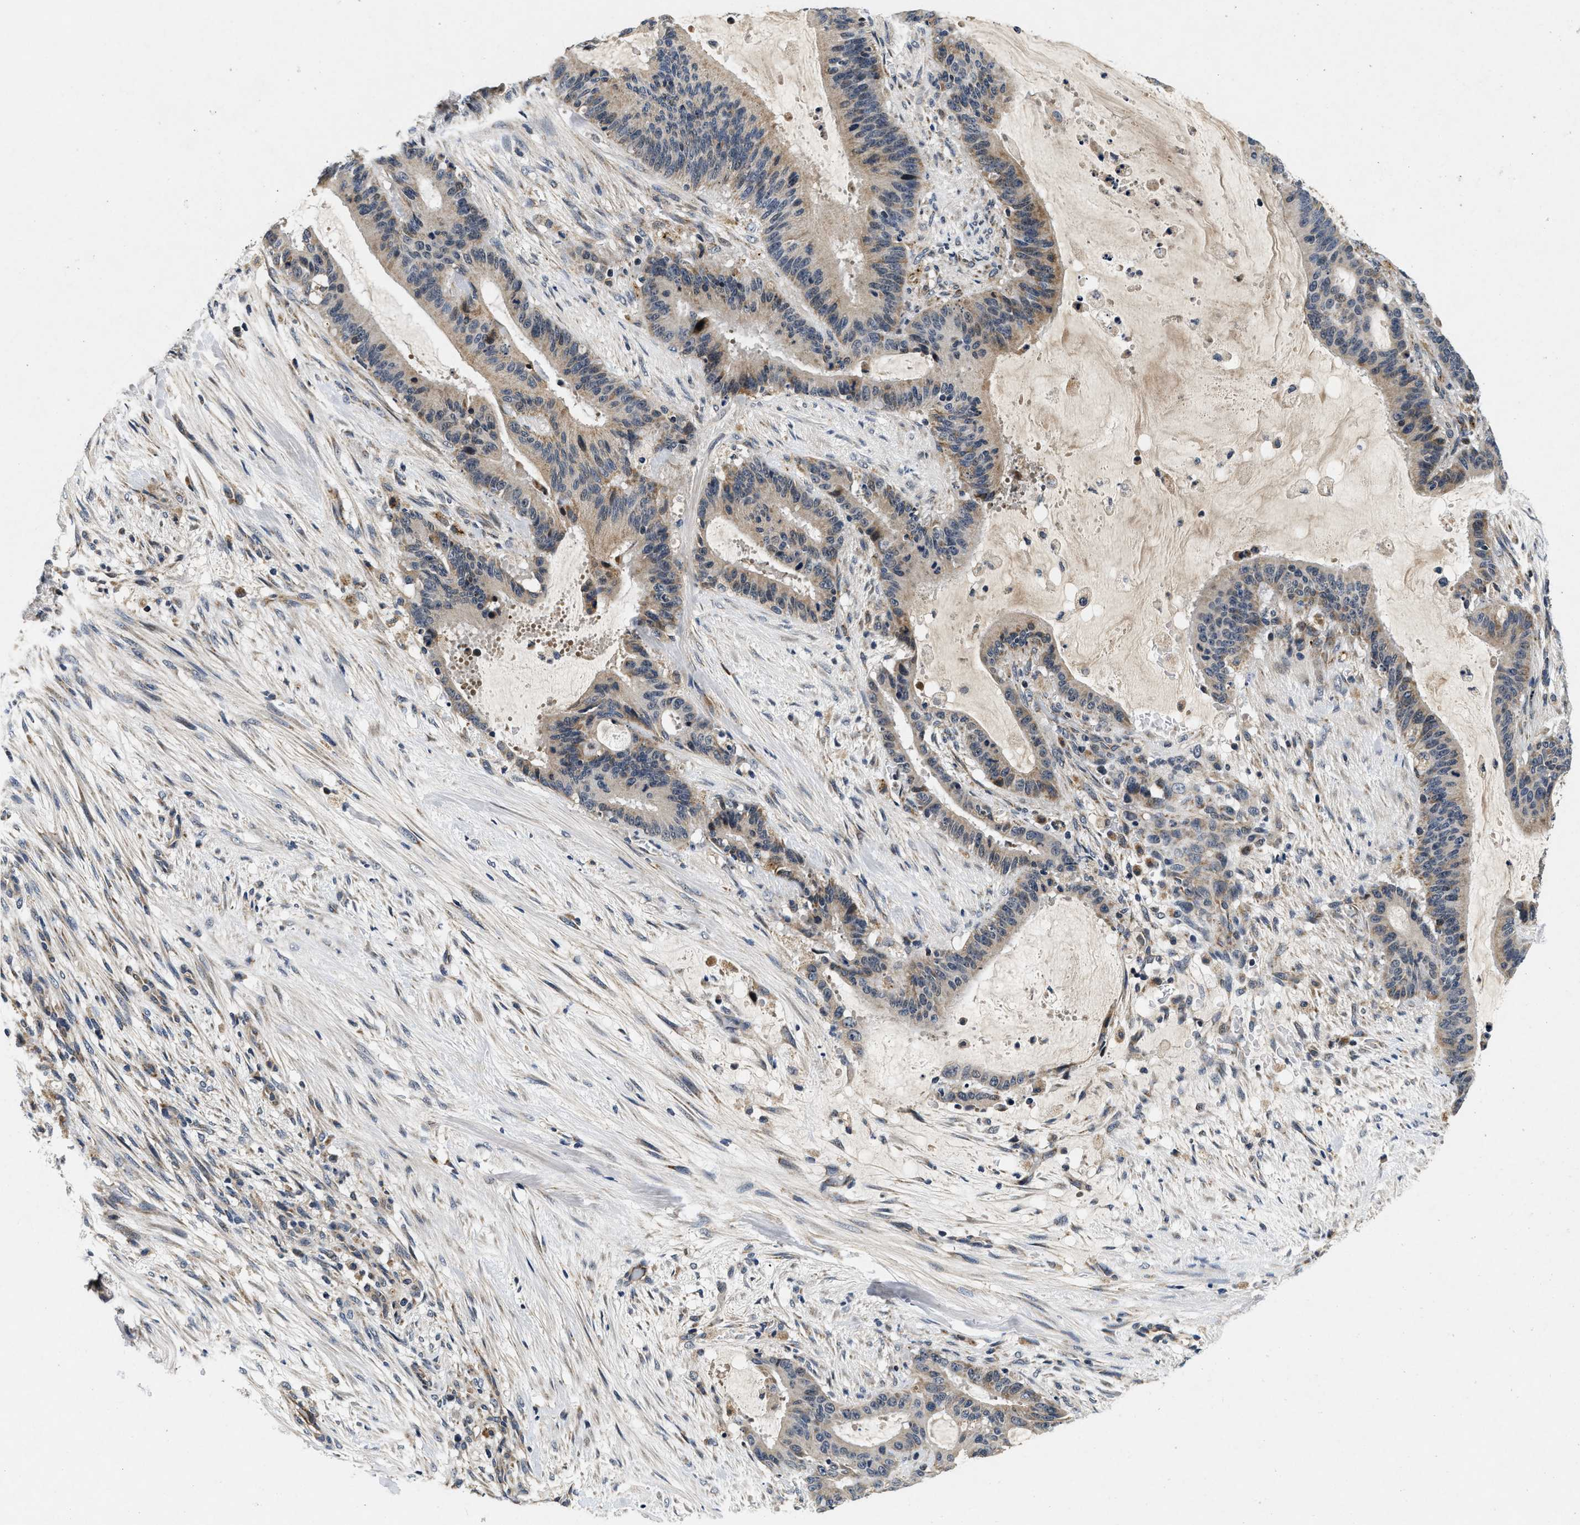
{"staining": {"intensity": "weak", "quantity": ">75%", "location": "cytoplasmic/membranous"}, "tissue": "liver cancer", "cell_type": "Tumor cells", "image_type": "cancer", "snomed": [{"axis": "morphology", "description": "Normal tissue, NOS"}, {"axis": "morphology", "description": "Cholangiocarcinoma"}, {"axis": "topography", "description": "Liver"}, {"axis": "topography", "description": "Peripheral nerve tissue"}], "caption": "Liver cancer (cholangiocarcinoma) was stained to show a protein in brown. There is low levels of weak cytoplasmic/membranous staining in approximately >75% of tumor cells. The protein of interest is shown in brown color, while the nuclei are stained blue.", "gene": "PDP1", "patient": {"sex": "female", "age": 73}}